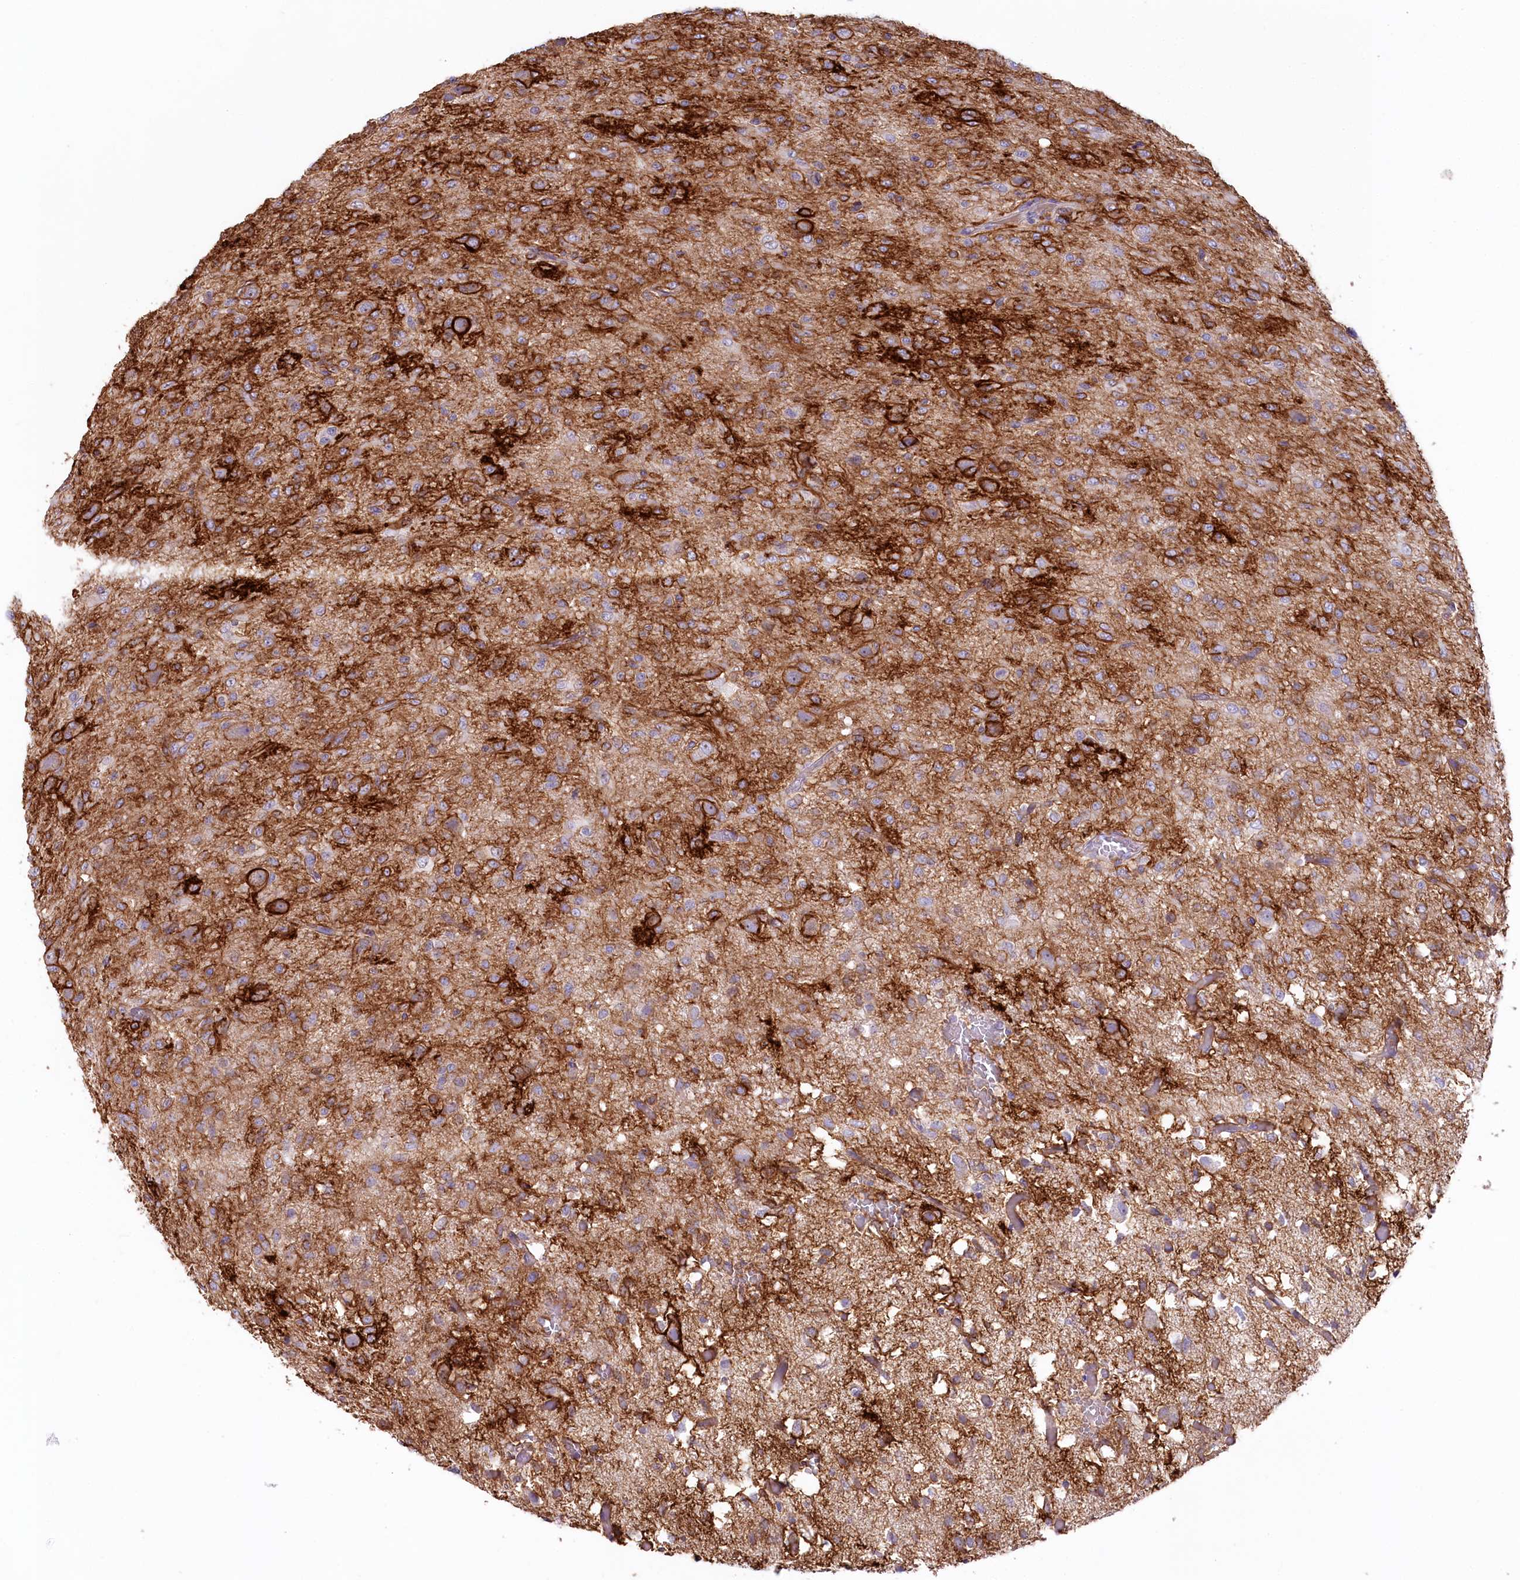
{"staining": {"intensity": "moderate", "quantity": "<25%", "location": "cytoplasmic/membranous"}, "tissue": "glioma", "cell_type": "Tumor cells", "image_type": "cancer", "snomed": [{"axis": "morphology", "description": "Glioma, malignant, High grade"}, {"axis": "topography", "description": "Brain"}], "caption": "Protein expression analysis of malignant high-grade glioma reveals moderate cytoplasmic/membranous staining in about <25% of tumor cells. The staining was performed using DAB (3,3'-diaminobenzidine) to visualize the protein expression in brown, while the nuclei were stained in blue with hematoxylin (Magnification: 20x).", "gene": "SLC6A11", "patient": {"sex": "female", "age": 59}}